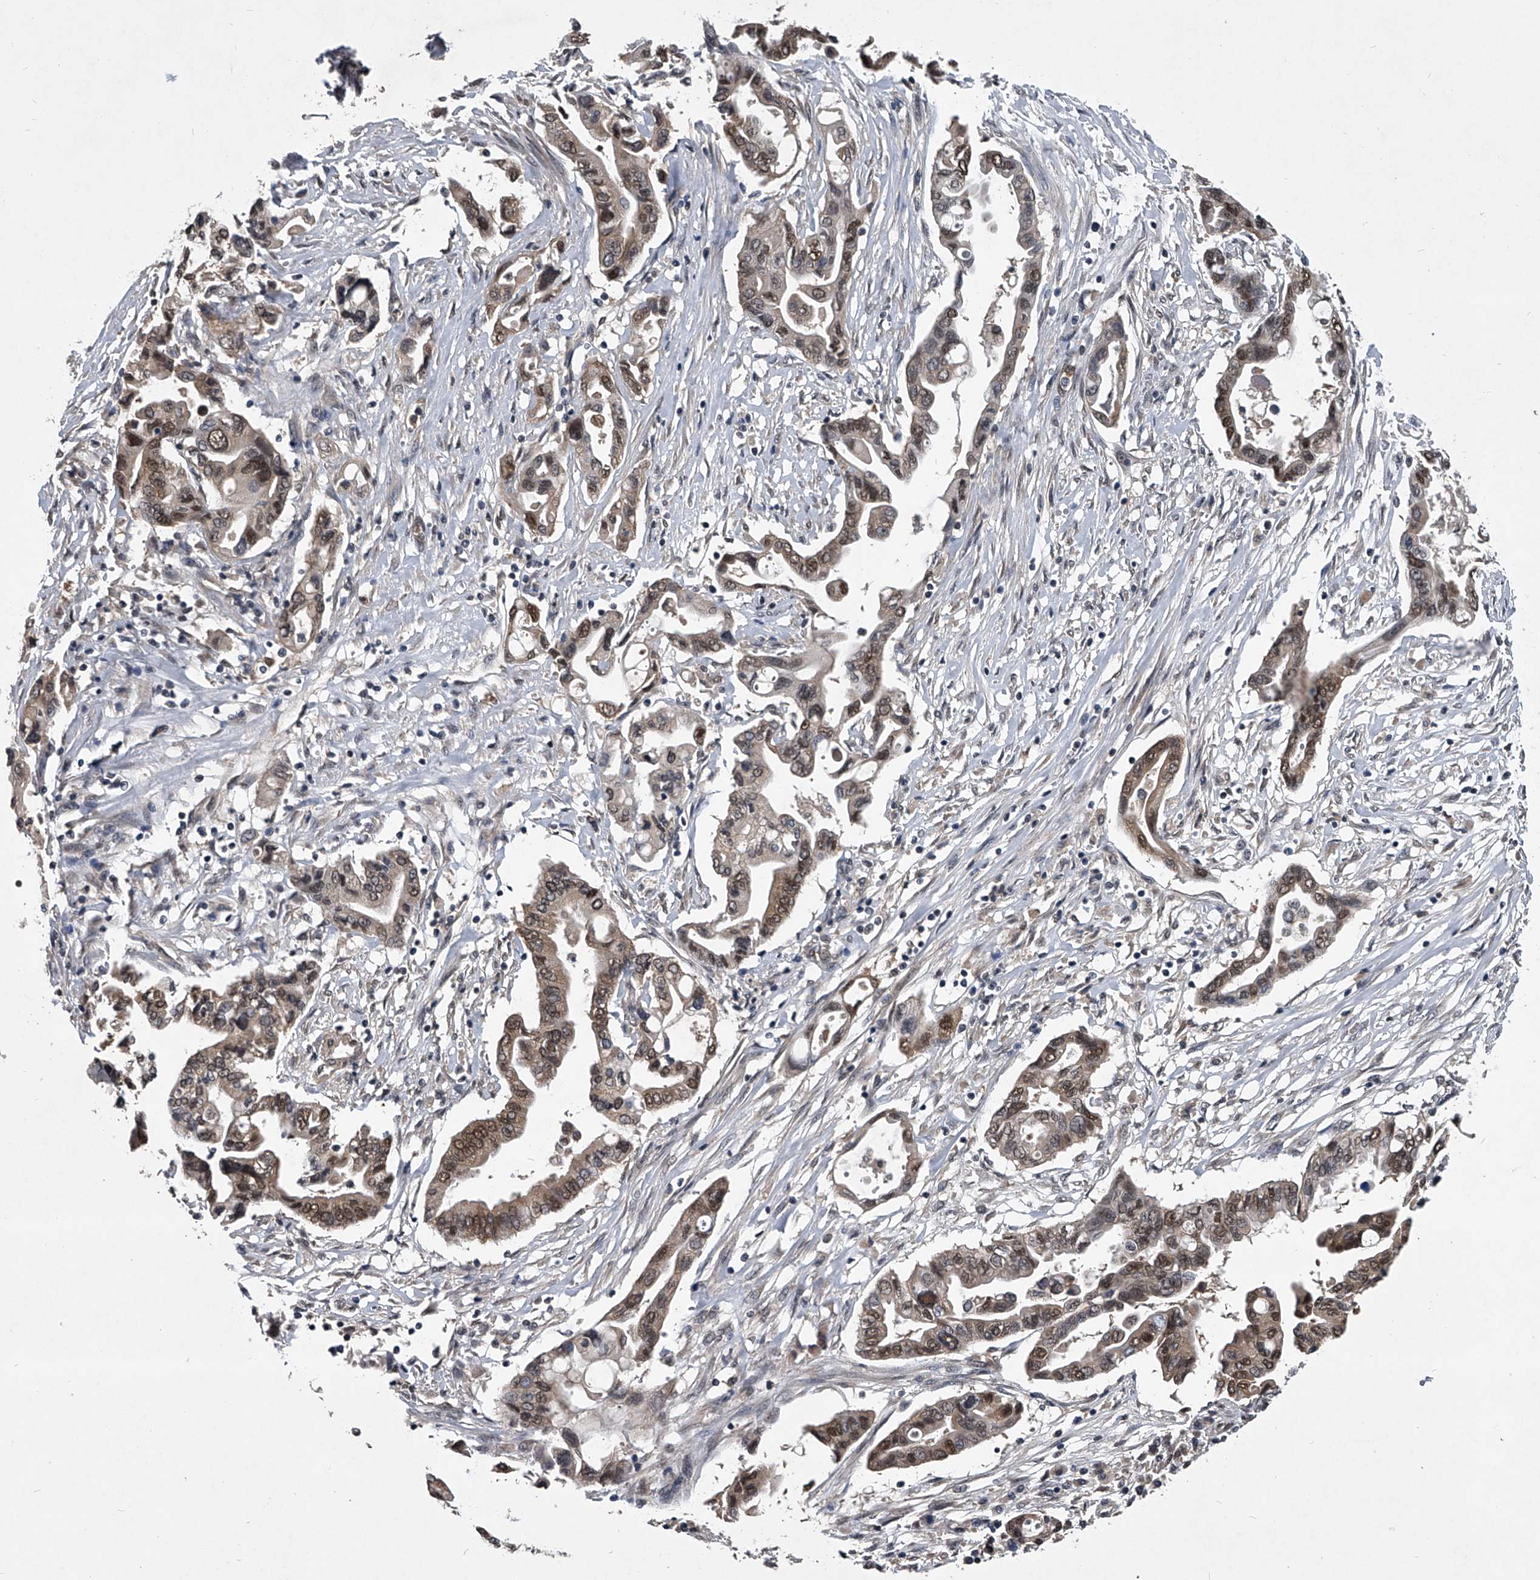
{"staining": {"intensity": "moderate", "quantity": ">75%", "location": "cytoplasmic/membranous,nuclear"}, "tissue": "pancreatic cancer", "cell_type": "Tumor cells", "image_type": "cancer", "snomed": [{"axis": "morphology", "description": "Adenocarcinoma, NOS"}, {"axis": "topography", "description": "Pancreas"}], "caption": "Pancreatic cancer (adenocarcinoma) stained with immunohistochemistry shows moderate cytoplasmic/membranous and nuclear staining in about >75% of tumor cells.", "gene": "TSNAX", "patient": {"sex": "female", "age": 57}}